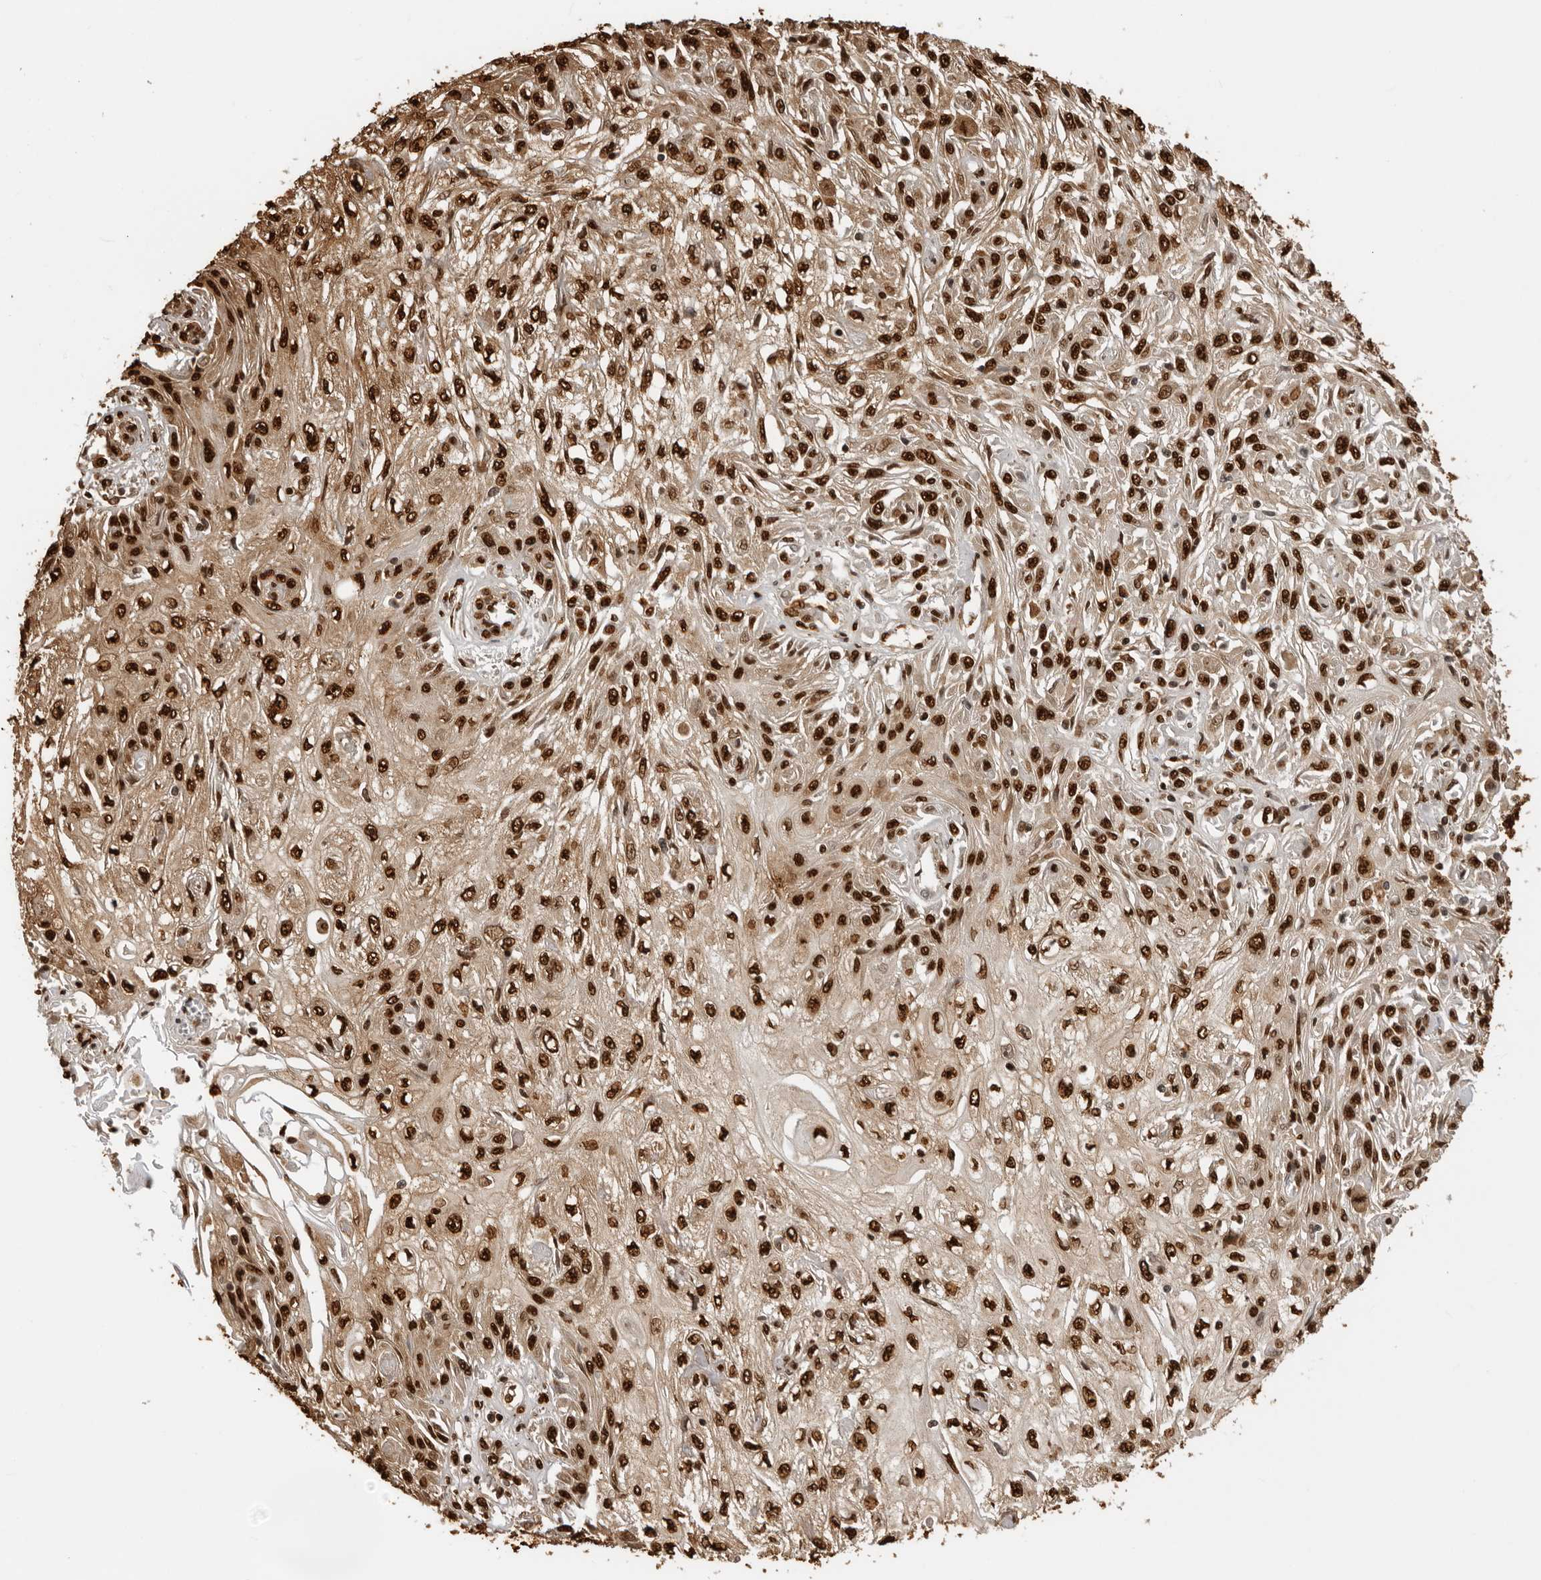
{"staining": {"intensity": "strong", "quantity": ">75%", "location": "nuclear"}, "tissue": "skin cancer", "cell_type": "Tumor cells", "image_type": "cancer", "snomed": [{"axis": "morphology", "description": "Squamous cell carcinoma, NOS"}, {"axis": "morphology", "description": "Squamous cell carcinoma, metastatic, NOS"}, {"axis": "topography", "description": "Skin"}, {"axis": "topography", "description": "Lymph node"}], "caption": "Immunohistochemical staining of human skin cancer exhibits high levels of strong nuclear positivity in about >75% of tumor cells.", "gene": "ZFP91", "patient": {"sex": "male", "age": 75}}